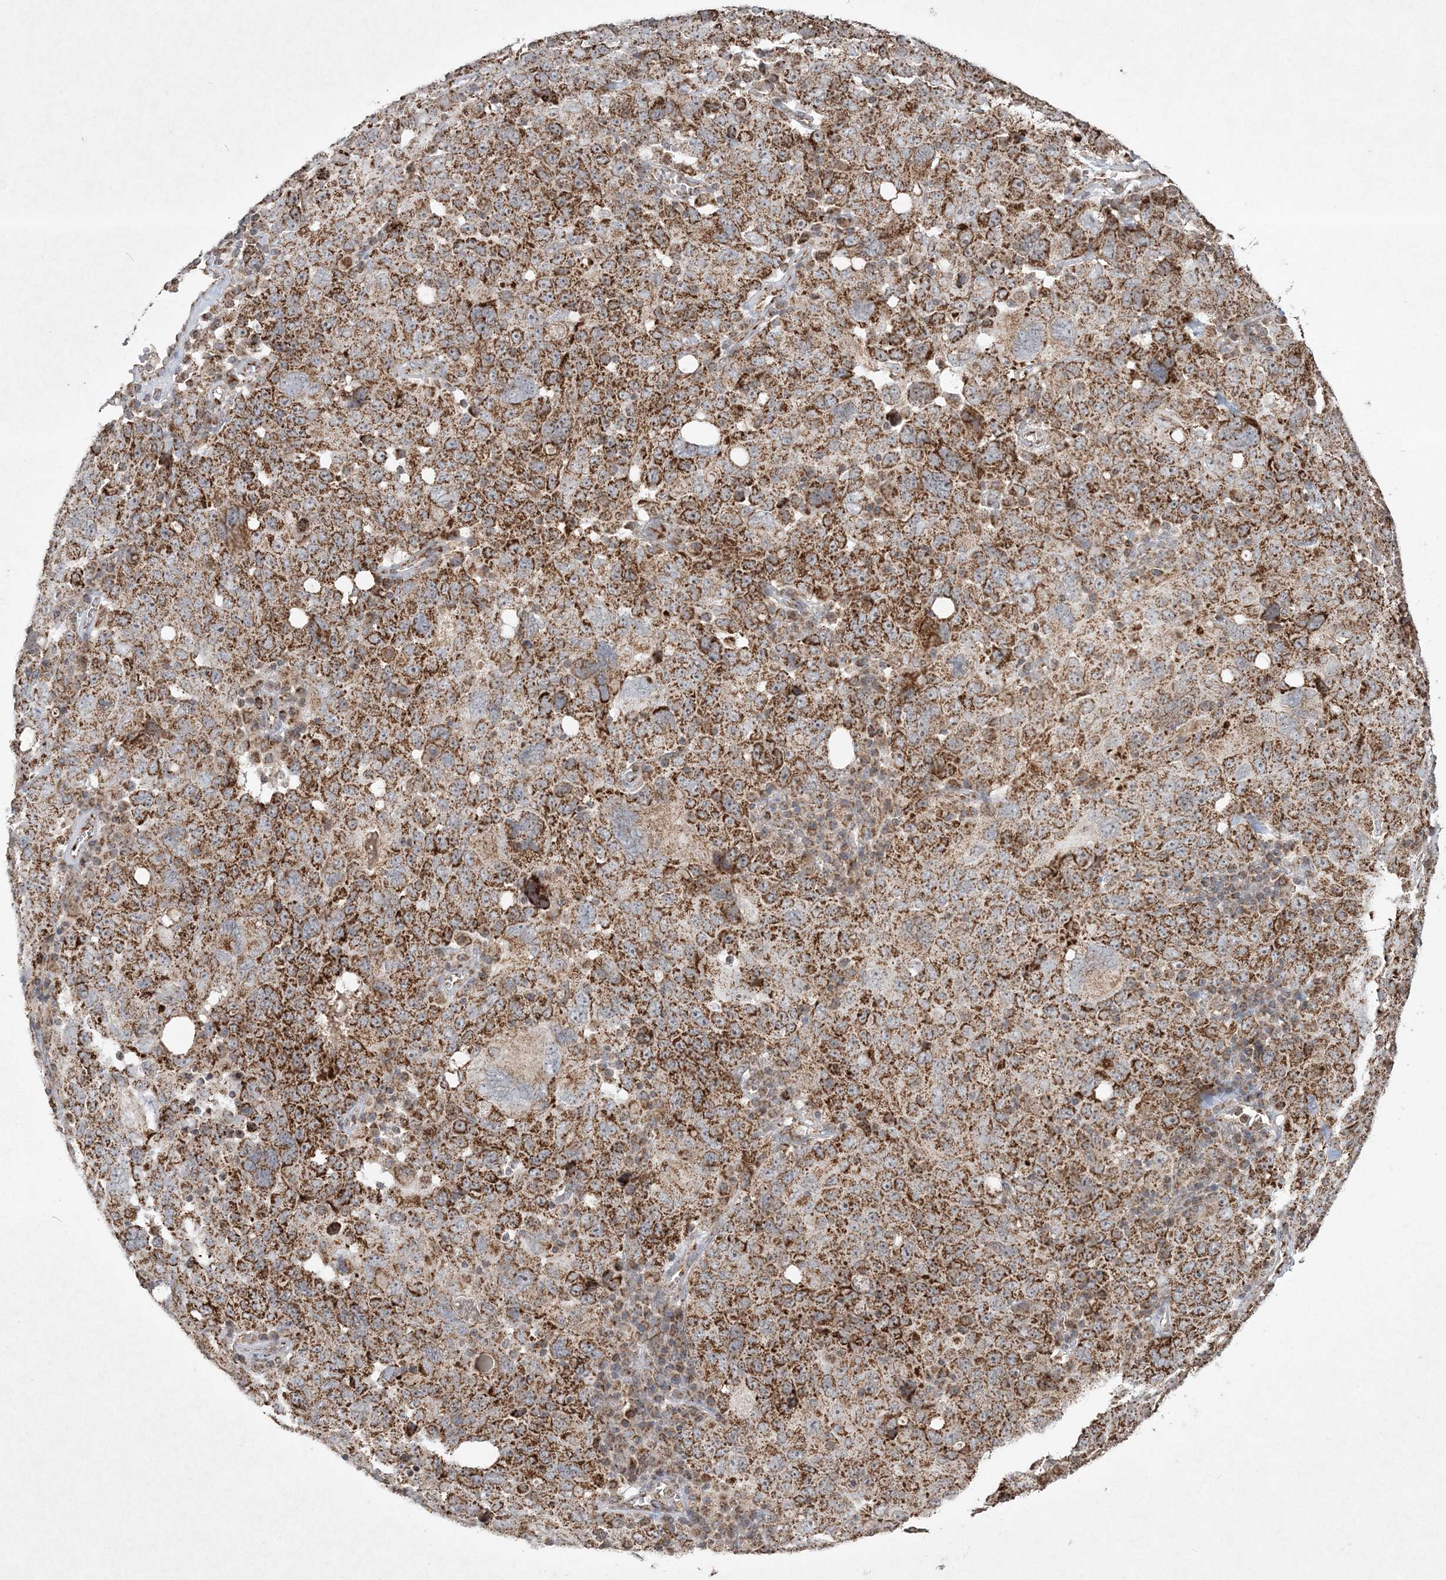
{"staining": {"intensity": "strong", "quantity": ">75%", "location": "cytoplasmic/membranous"}, "tissue": "ovarian cancer", "cell_type": "Tumor cells", "image_type": "cancer", "snomed": [{"axis": "morphology", "description": "Carcinoma, endometroid"}, {"axis": "topography", "description": "Ovary"}], "caption": "The image demonstrates staining of endometroid carcinoma (ovarian), revealing strong cytoplasmic/membranous protein positivity (brown color) within tumor cells. (Stains: DAB (3,3'-diaminobenzidine) in brown, nuclei in blue, Microscopy: brightfield microscopy at high magnification).", "gene": "LRPPRC", "patient": {"sex": "female", "age": 62}}